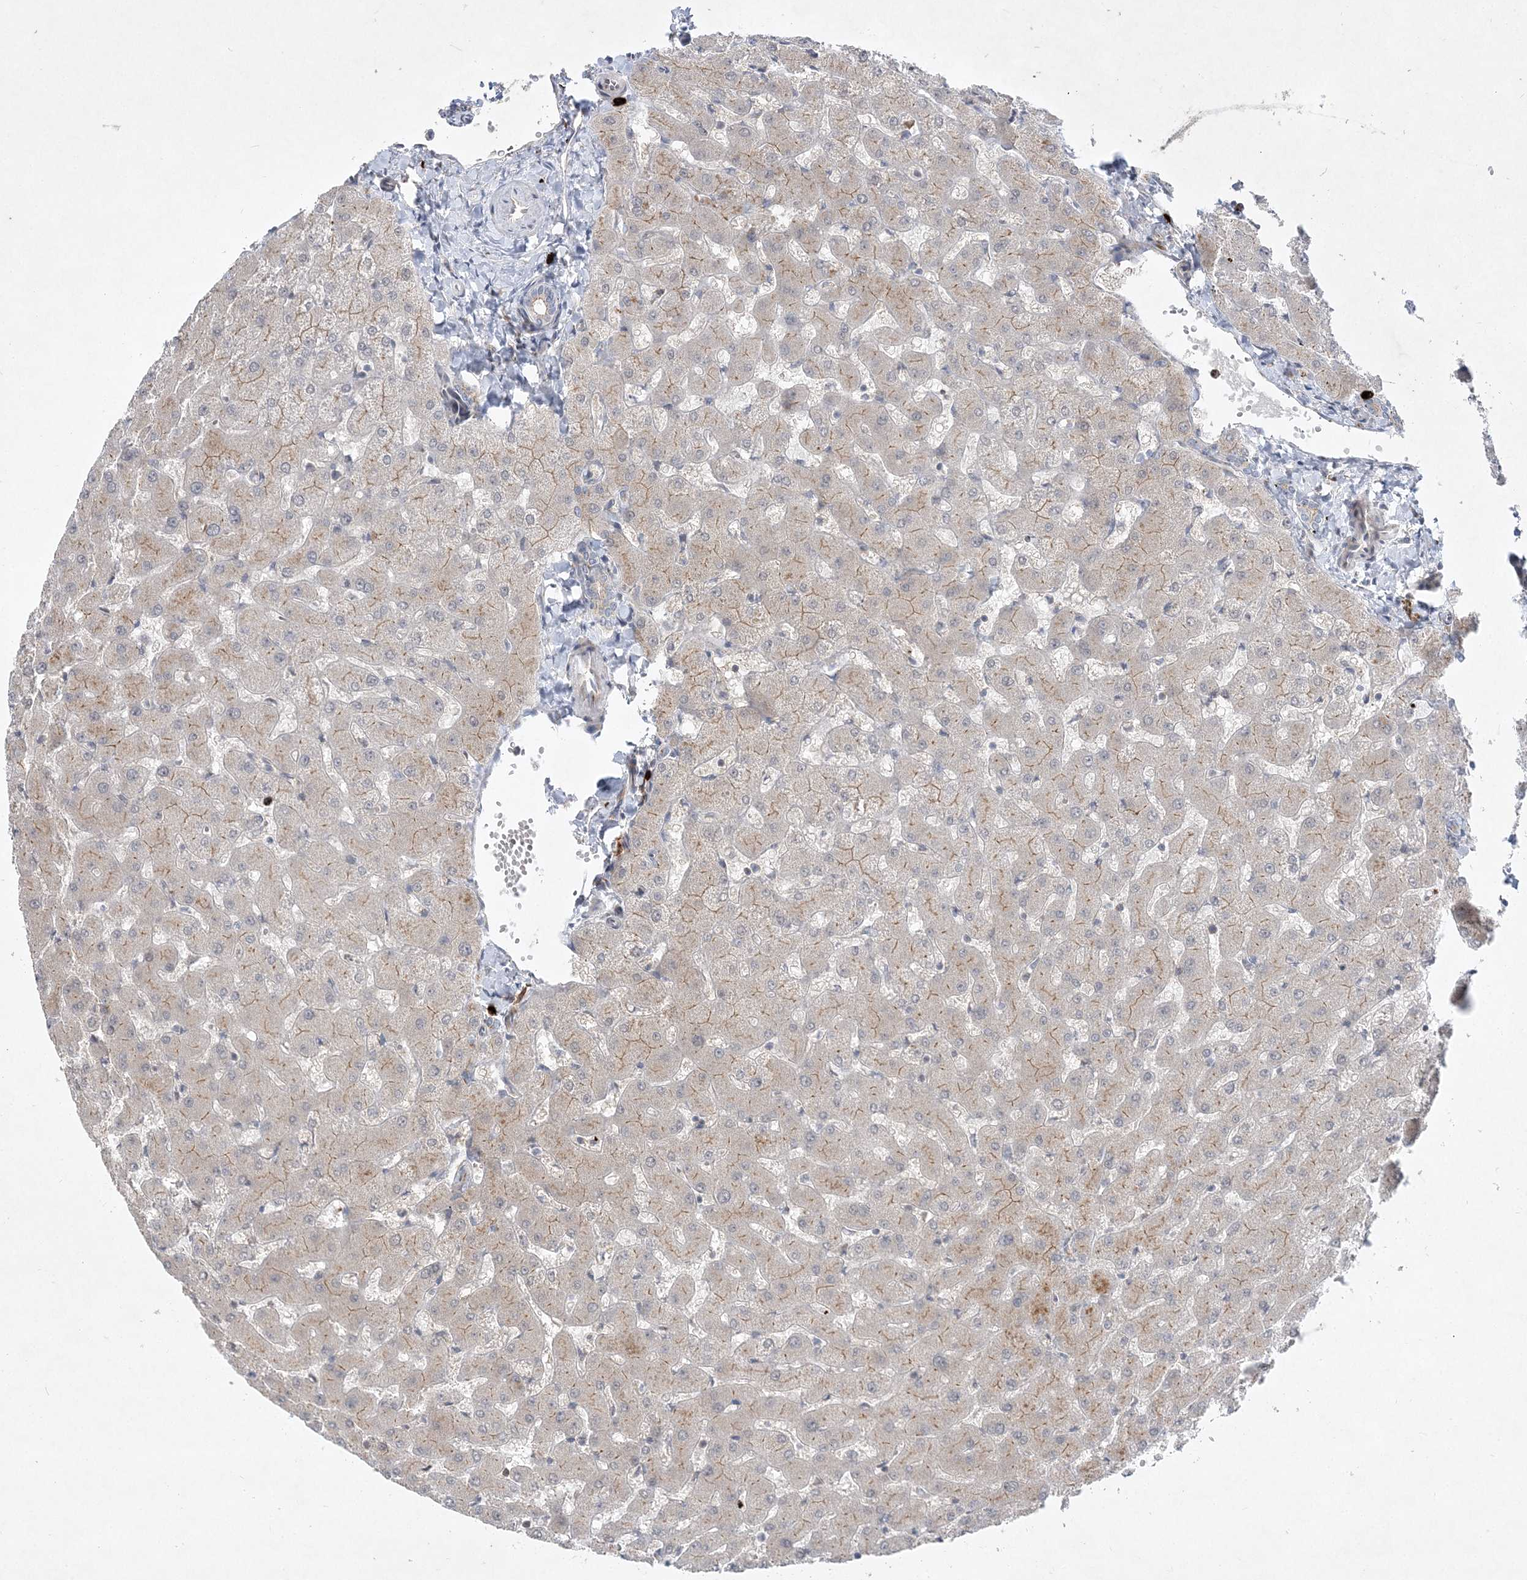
{"staining": {"intensity": "negative", "quantity": "none", "location": "none"}, "tissue": "liver", "cell_type": "Cholangiocytes", "image_type": "normal", "snomed": [{"axis": "morphology", "description": "Normal tissue, NOS"}, {"axis": "topography", "description": "Liver"}], "caption": "This is a photomicrograph of IHC staining of normal liver, which shows no positivity in cholangiocytes. The staining was performed using DAB to visualize the protein expression in brown, while the nuclei were stained in blue with hematoxylin (Magnification: 20x).", "gene": "CLNK", "patient": {"sex": "female", "age": 63}}